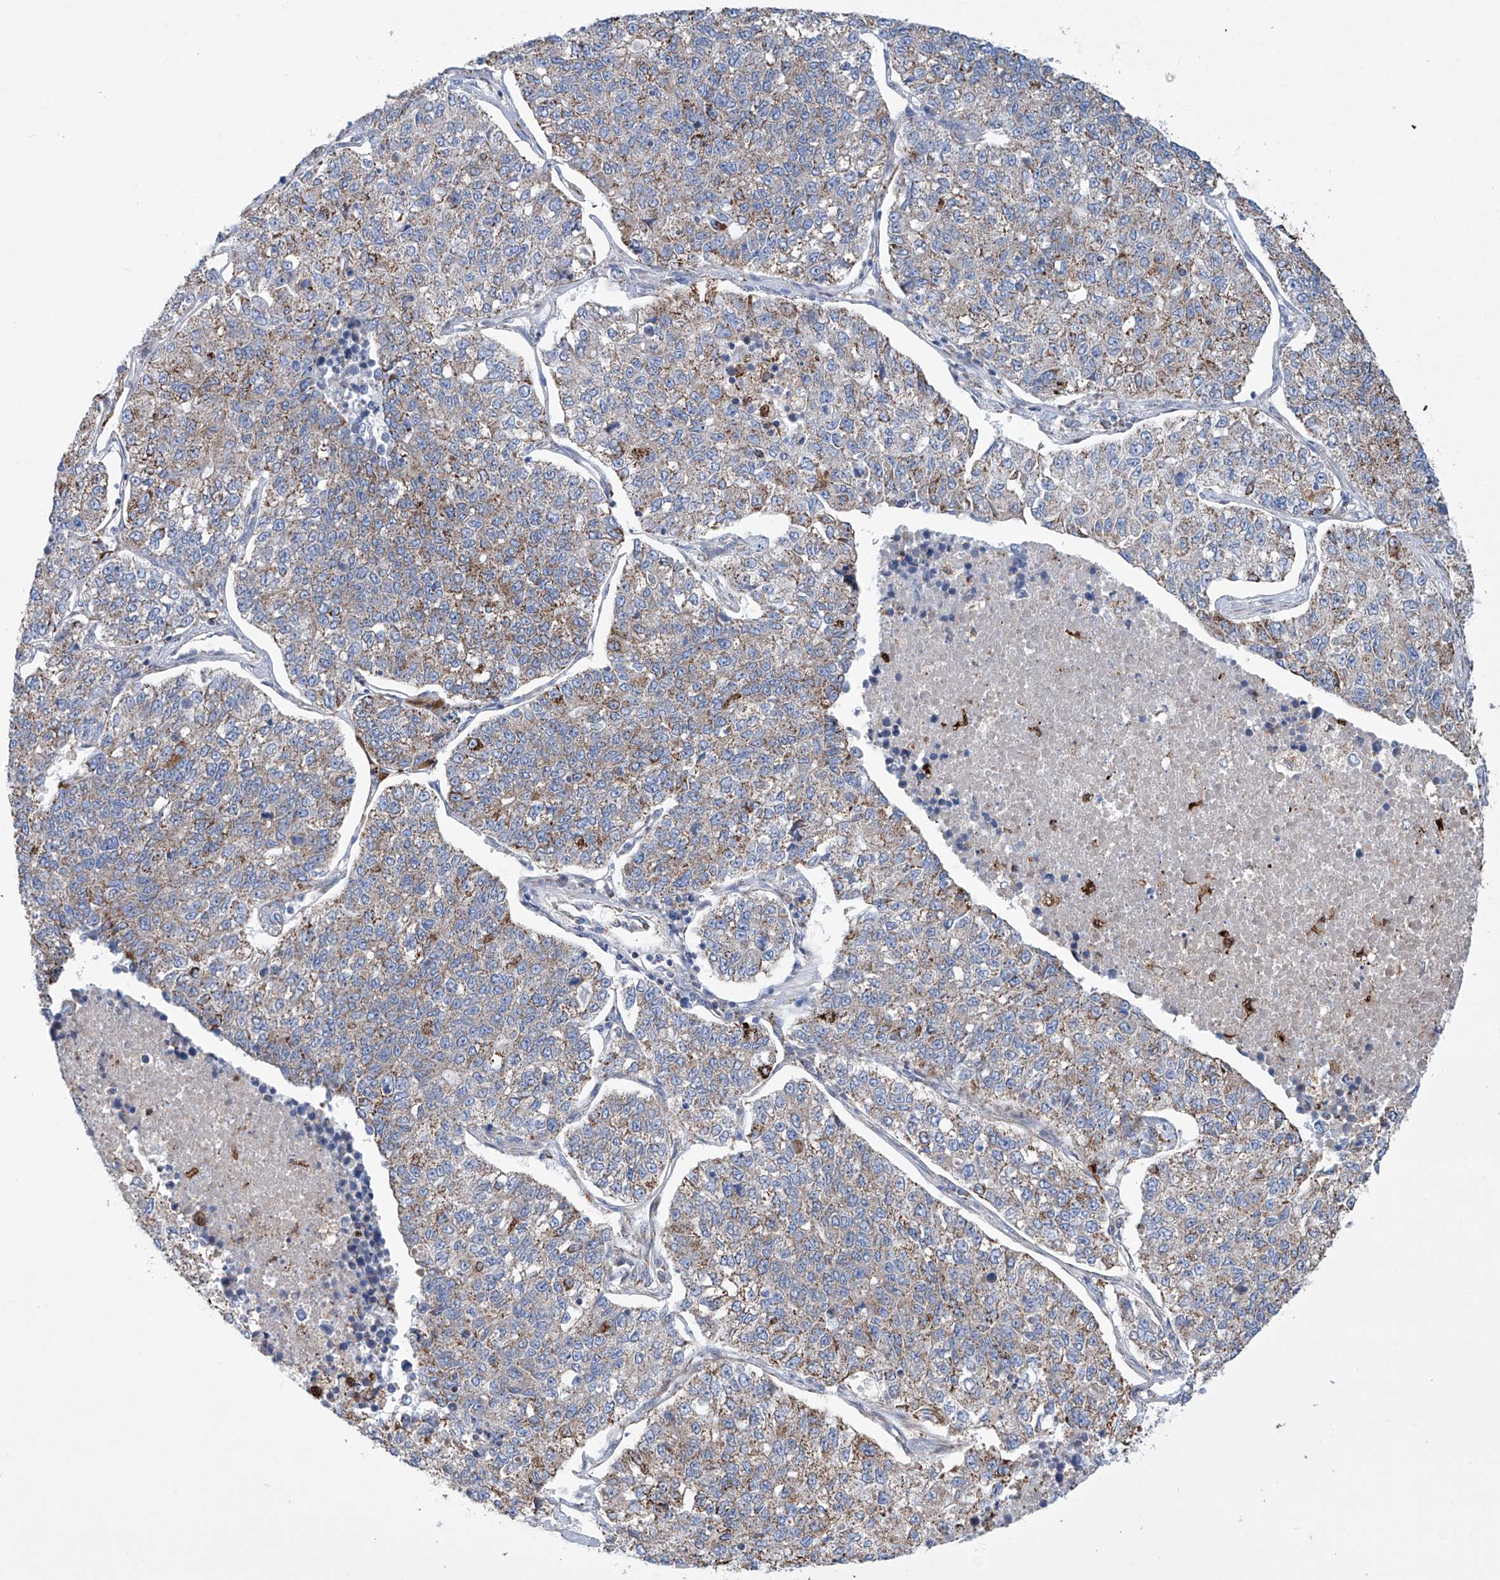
{"staining": {"intensity": "moderate", "quantity": "25%-75%", "location": "cytoplasmic/membranous"}, "tissue": "lung cancer", "cell_type": "Tumor cells", "image_type": "cancer", "snomed": [{"axis": "morphology", "description": "Adenocarcinoma, NOS"}, {"axis": "topography", "description": "Lung"}], "caption": "This histopathology image demonstrates IHC staining of lung cancer (adenocarcinoma), with medium moderate cytoplasmic/membranous staining in approximately 25%-75% of tumor cells.", "gene": "ALDH6A1", "patient": {"sex": "male", "age": 49}}